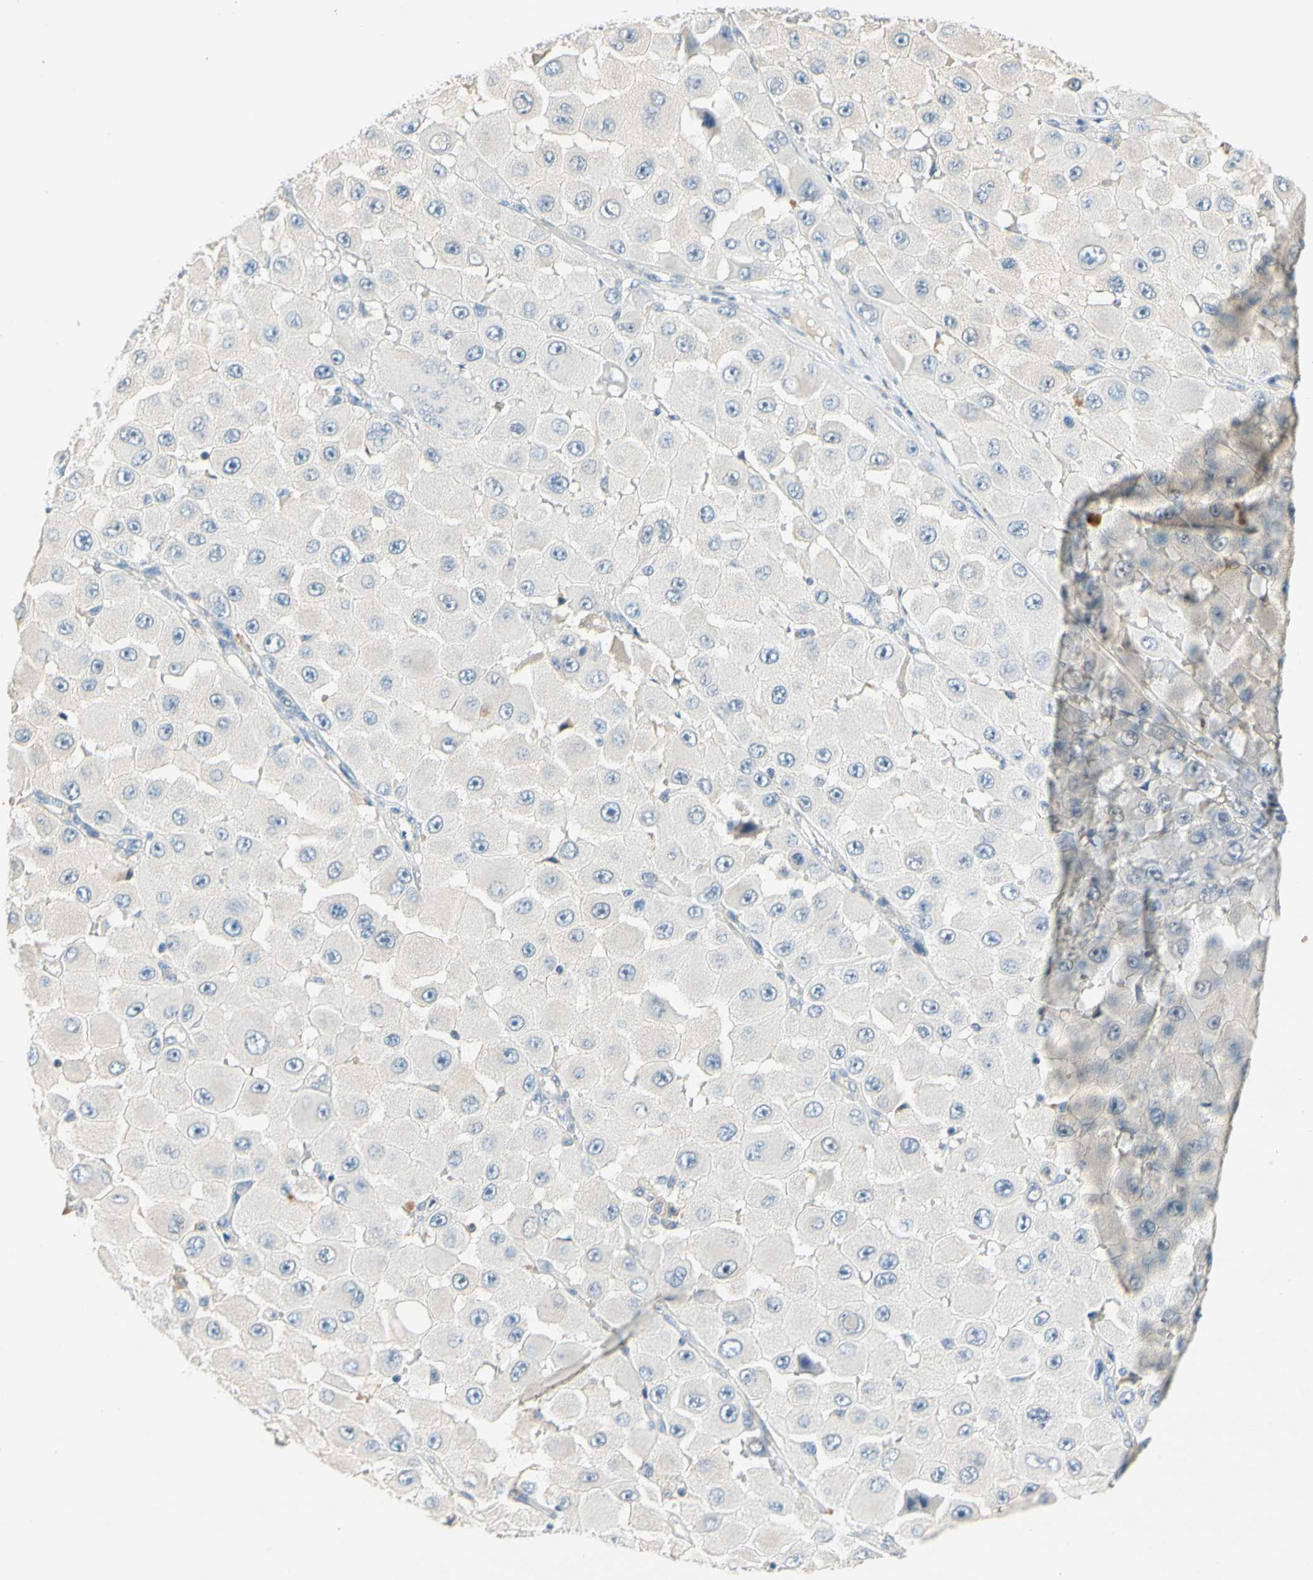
{"staining": {"intensity": "negative", "quantity": "none", "location": "none"}, "tissue": "melanoma", "cell_type": "Tumor cells", "image_type": "cancer", "snomed": [{"axis": "morphology", "description": "Malignant melanoma, NOS"}, {"axis": "topography", "description": "Skin"}], "caption": "Melanoma was stained to show a protein in brown. There is no significant expression in tumor cells.", "gene": "CCM2L", "patient": {"sex": "female", "age": 81}}